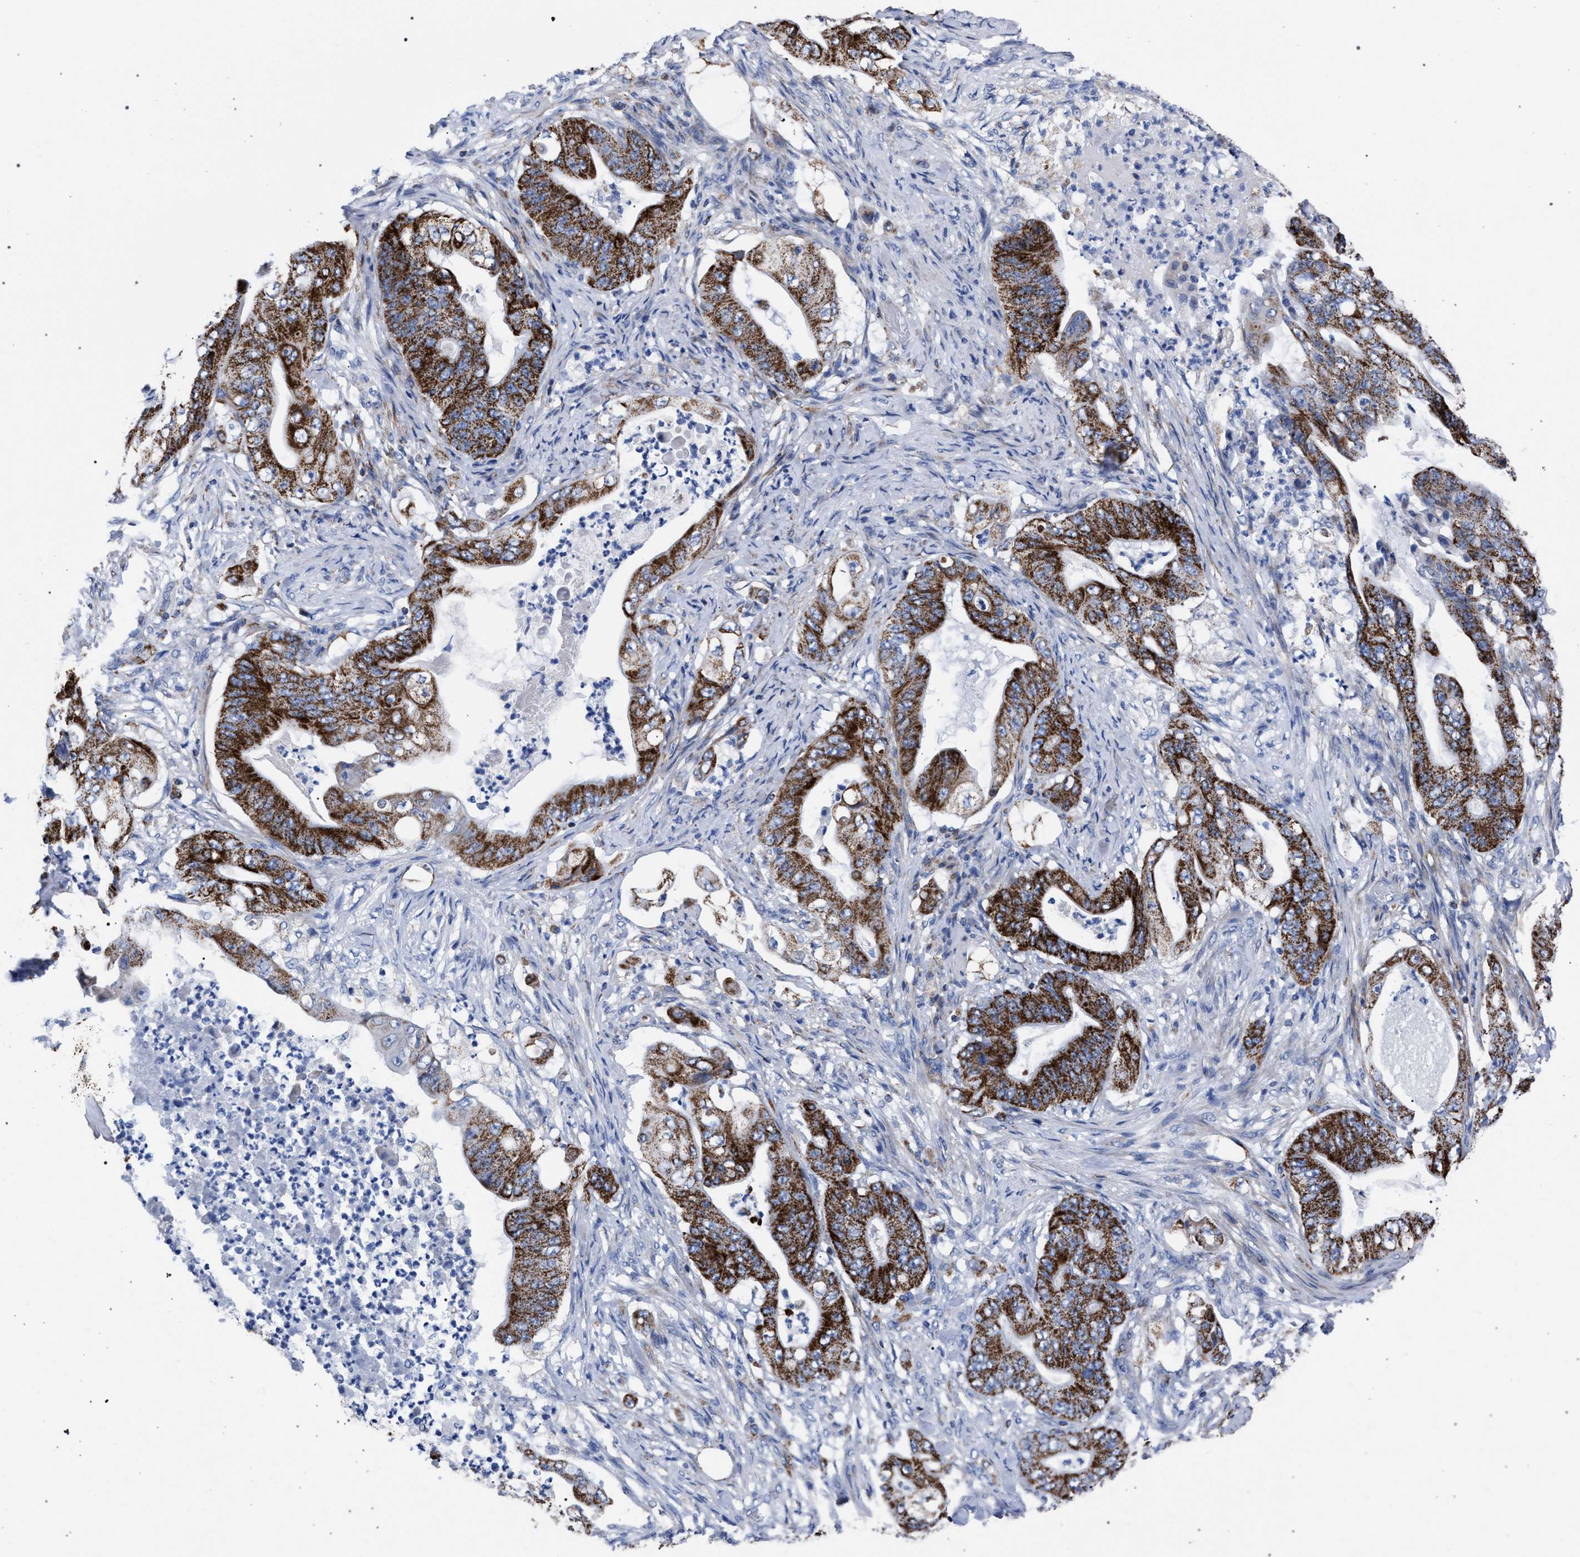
{"staining": {"intensity": "strong", "quantity": ">75%", "location": "cytoplasmic/membranous"}, "tissue": "stomach cancer", "cell_type": "Tumor cells", "image_type": "cancer", "snomed": [{"axis": "morphology", "description": "Adenocarcinoma, NOS"}, {"axis": "topography", "description": "Stomach"}], "caption": "Stomach cancer (adenocarcinoma) was stained to show a protein in brown. There is high levels of strong cytoplasmic/membranous expression in about >75% of tumor cells. (Brightfield microscopy of DAB IHC at high magnification).", "gene": "ACADS", "patient": {"sex": "female", "age": 73}}